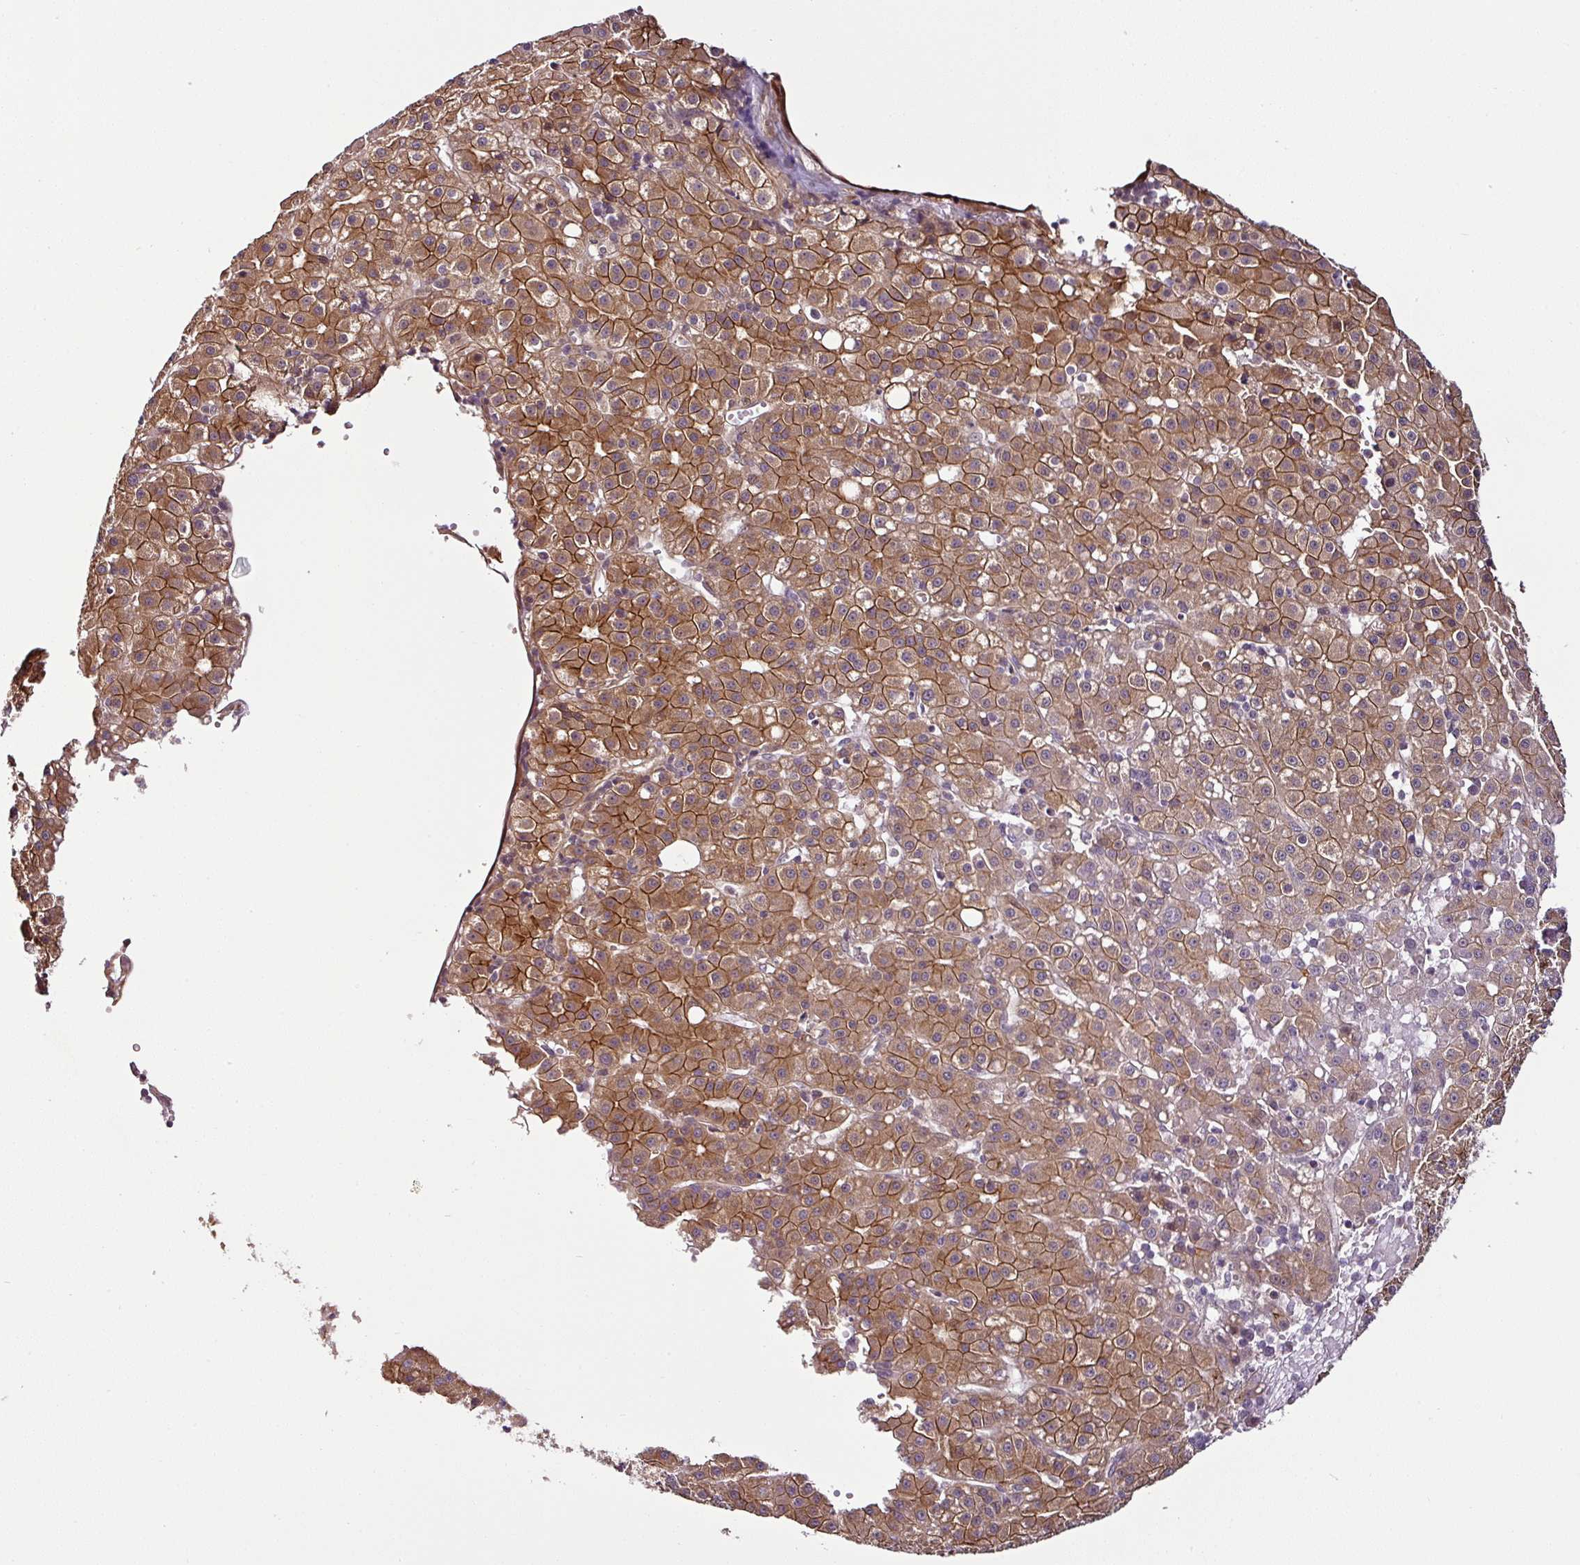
{"staining": {"intensity": "strong", "quantity": ">75%", "location": "cytoplasmic/membranous"}, "tissue": "liver cancer", "cell_type": "Tumor cells", "image_type": "cancer", "snomed": [{"axis": "morphology", "description": "Carcinoma, Hepatocellular, NOS"}, {"axis": "topography", "description": "Liver"}], "caption": "Protein analysis of liver hepatocellular carcinoma tissue displays strong cytoplasmic/membranous expression in about >75% of tumor cells.", "gene": "DCAF13", "patient": {"sex": "male", "age": 76}}